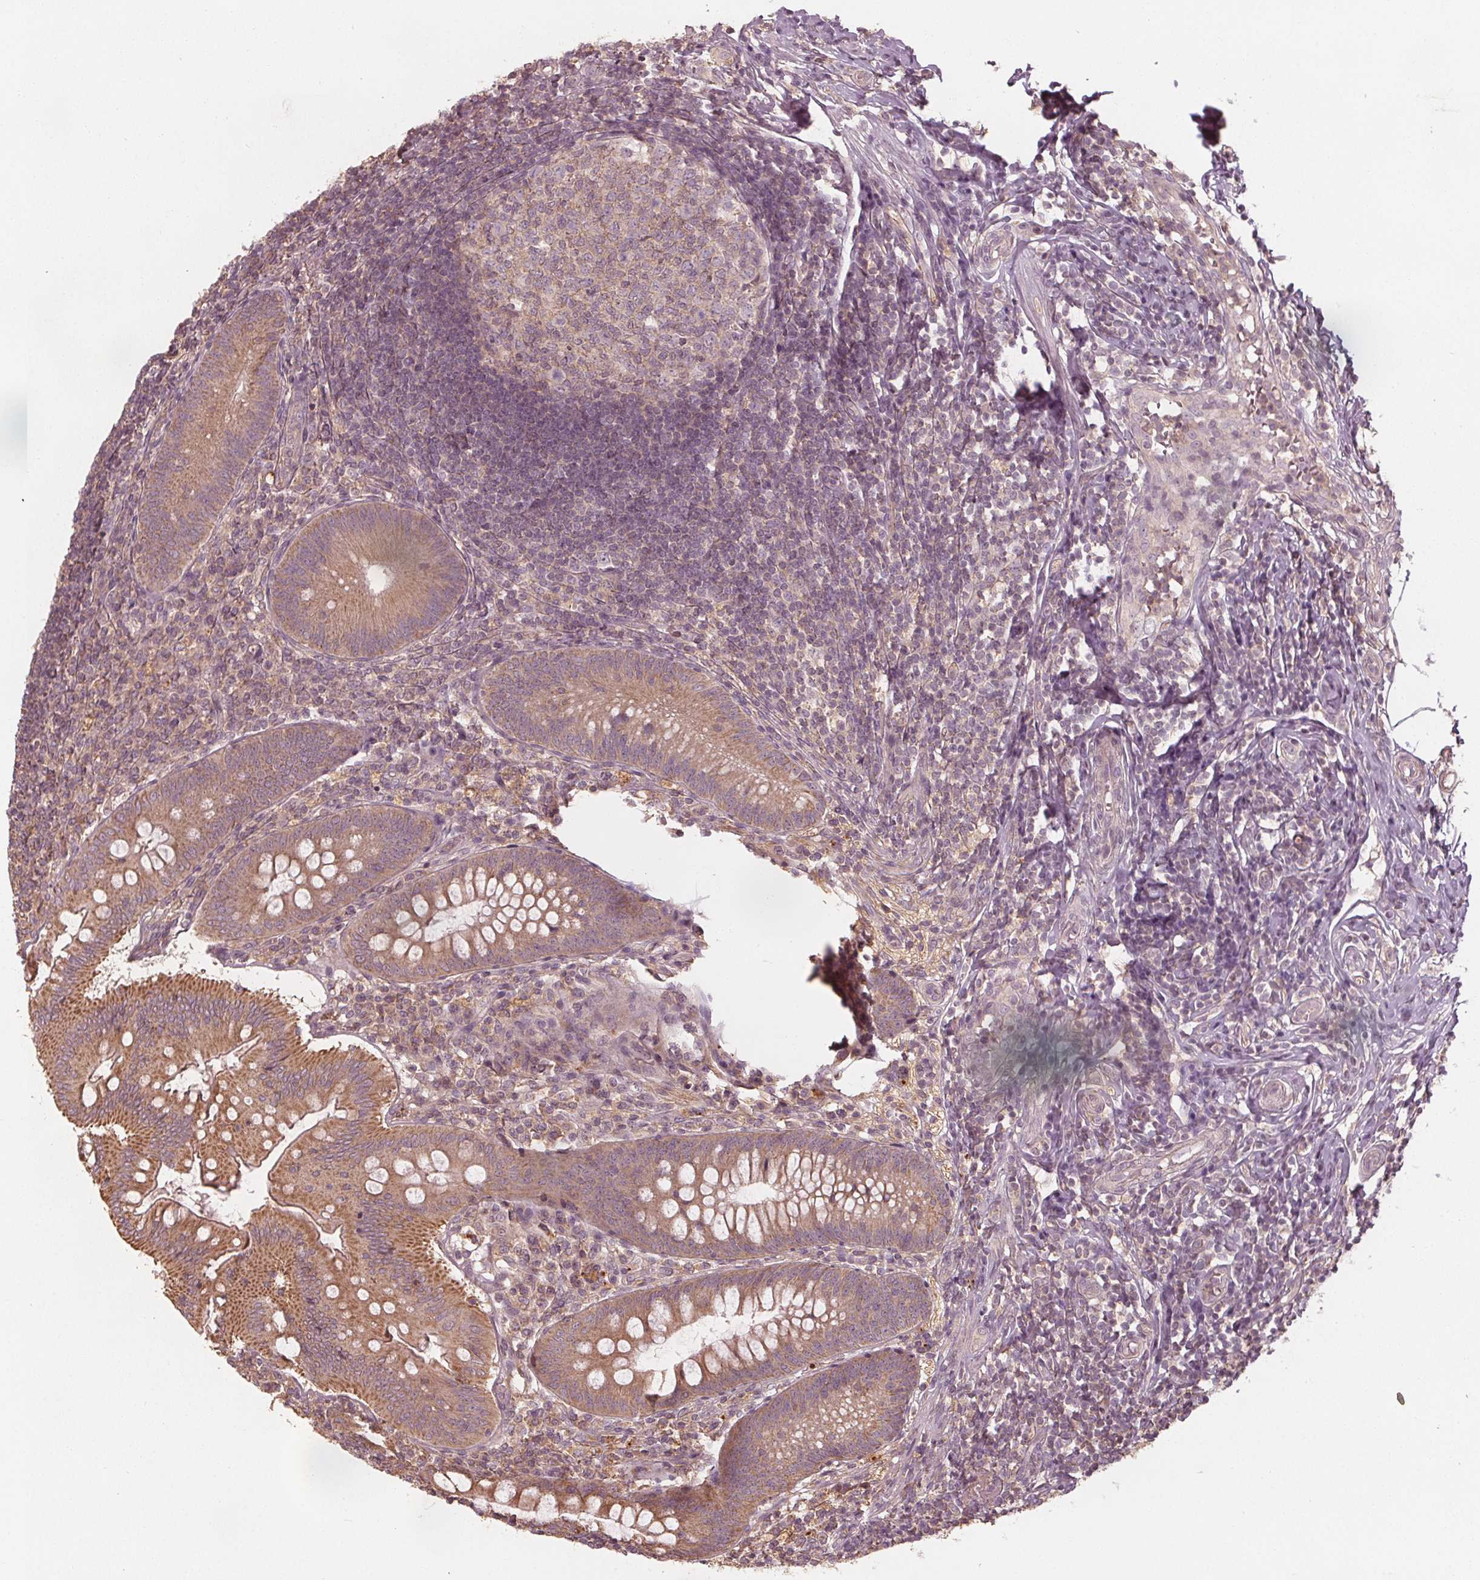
{"staining": {"intensity": "moderate", "quantity": ">75%", "location": "cytoplasmic/membranous"}, "tissue": "appendix", "cell_type": "Glandular cells", "image_type": "normal", "snomed": [{"axis": "morphology", "description": "Normal tissue, NOS"}, {"axis": "morphology", "description": "Inflammation, NOS"}, {"axis": "topography", "description": "Appendix"}], "caption": "High-magnification brightfield microscopy of unremarkable appendix stained with DAB (brown) and counterstained with hematoxylin (blue). glandular cells exhibit moderate cytoplasmic/membranous staining is appreciated in about>75% of cells. The protein is stained brown, and the nuclei are stained in blue (DAB (3,3'-diaminobenzidine) IHC with brightfield microscopy, high magnification).", "gene": "GNB2", "patient": {"sex": "male", "age": 16}}